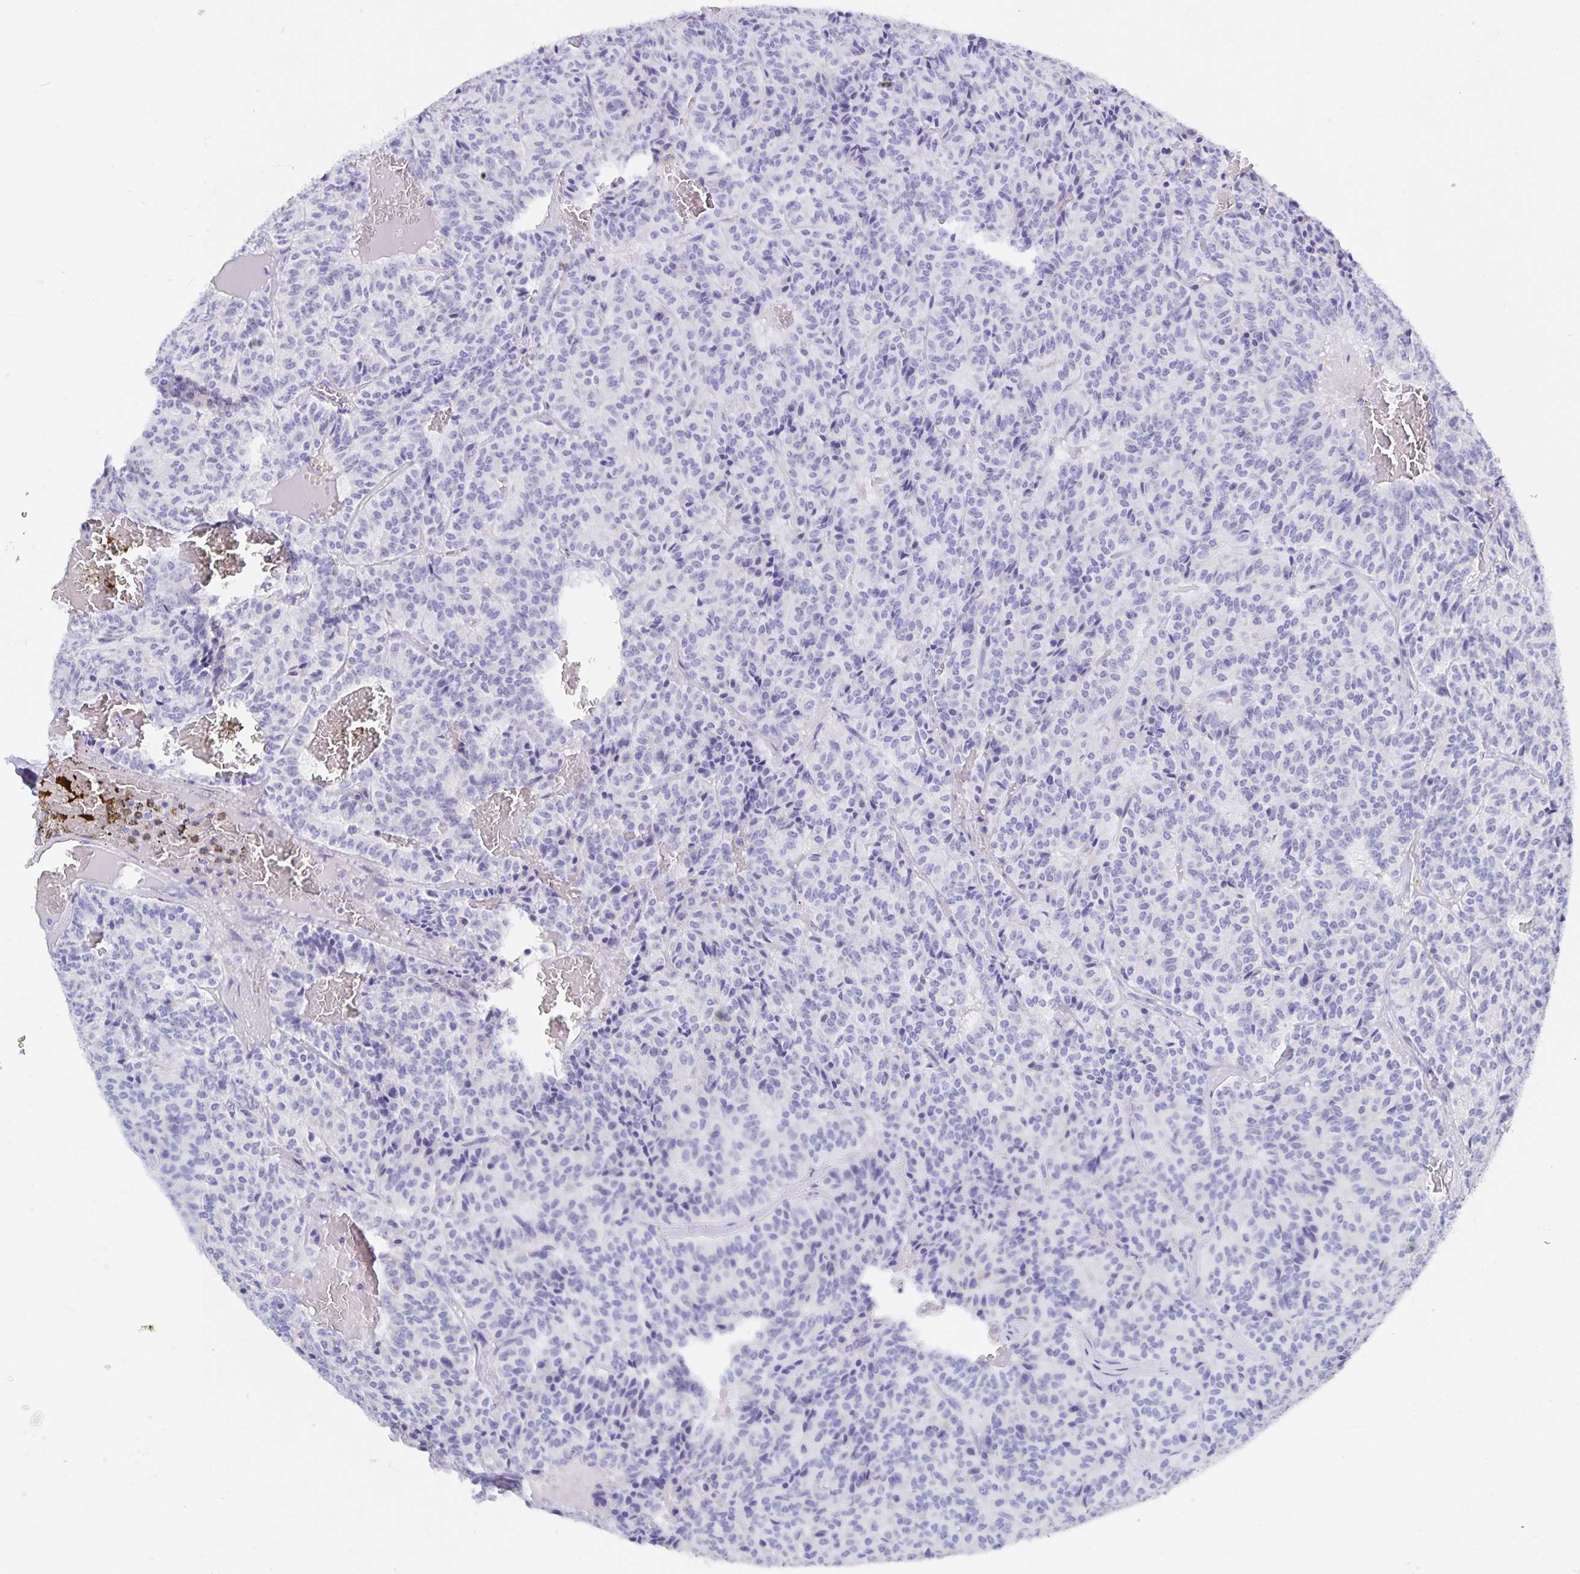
{"staining": {"intensity": "negative", "quantity": "none", "location": "none"}, "tissue": "carcinoid", "cell_type": "Tumor cells", "image_type": "cancer", "snomed": [{"axis": "morphology", "description": "Carcinoid, malignant, NOS"}, {"axis": "topography", "description": "Lung"}], "caption": "High magnification brightfield microscopy of malignant carcinoid stained with DAB (brown) and counterstained with hematoxylin (blue): tumor cells show no significant expression.", "gene": "DMBT1", "patient": {"sex": "male", "age": 70}}